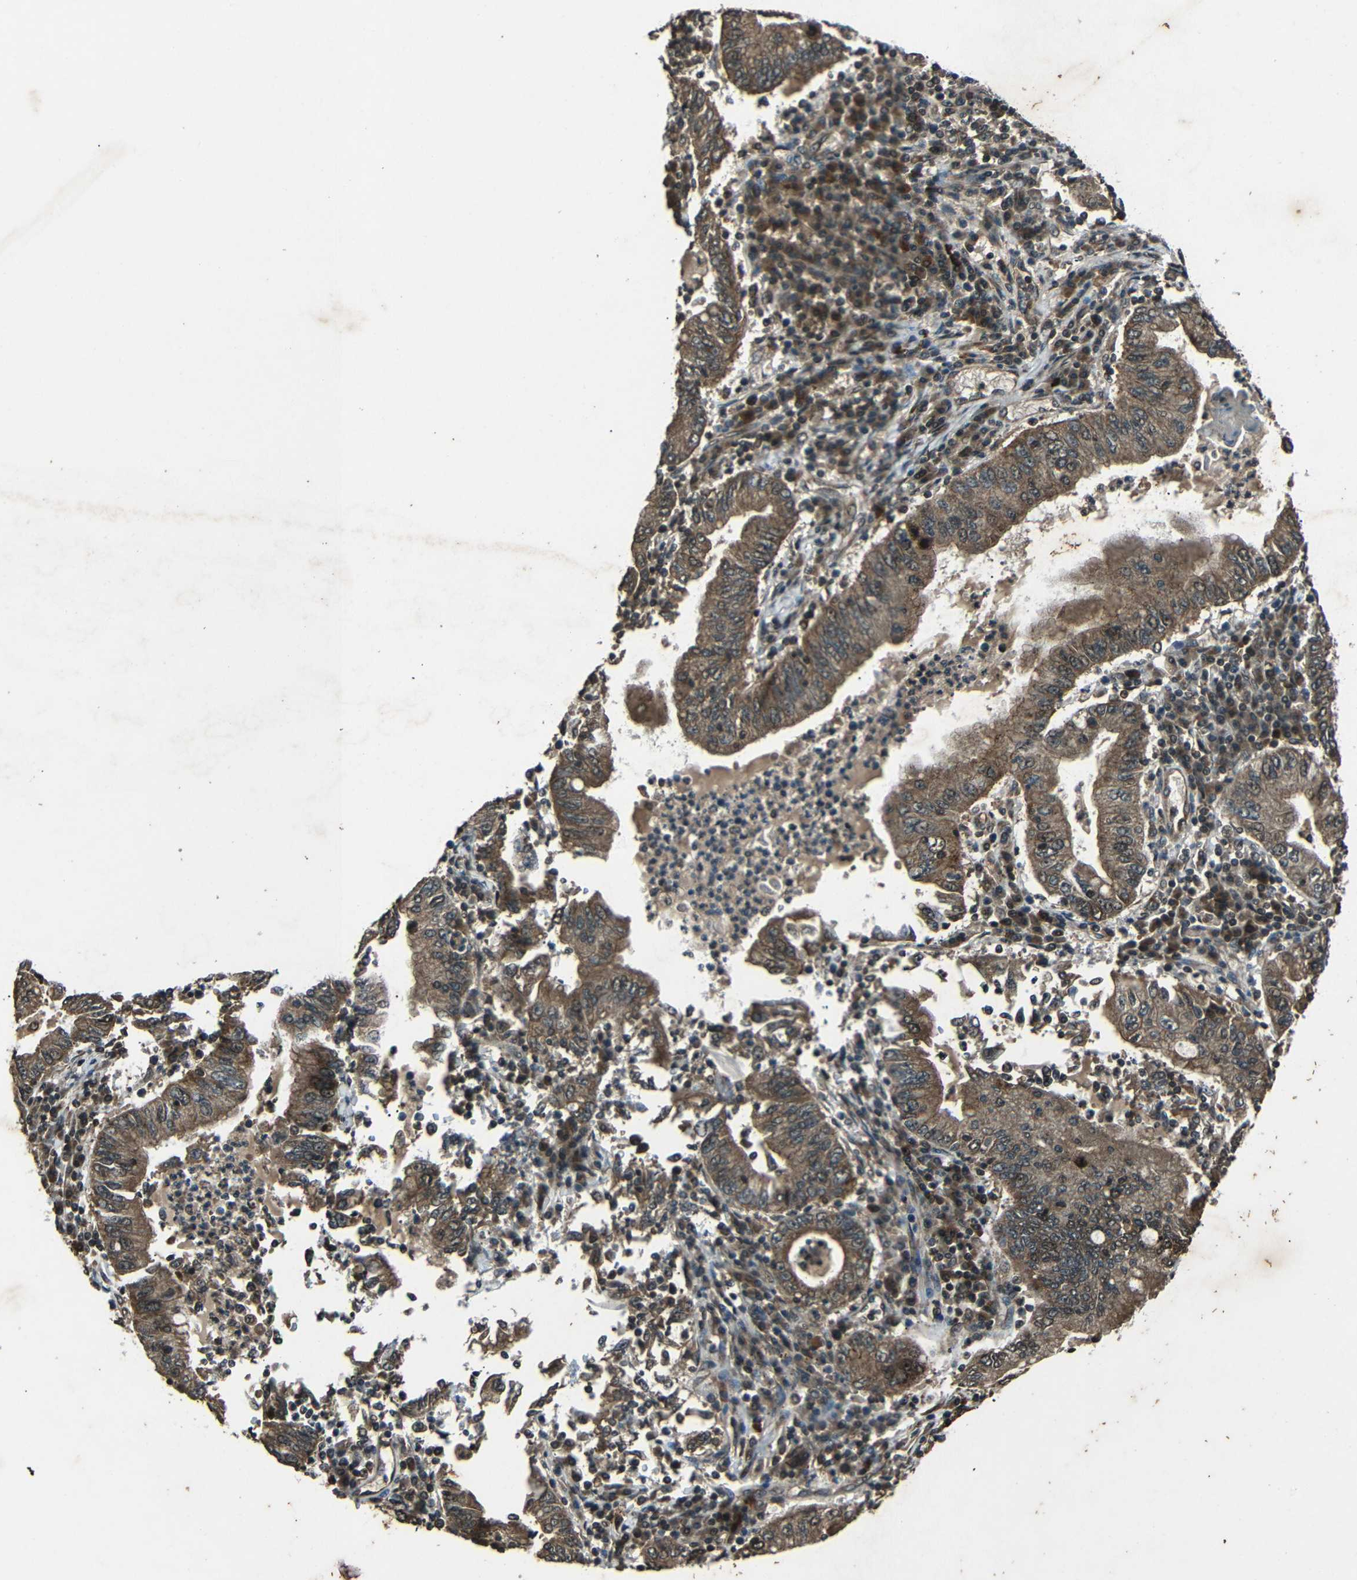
{"staining": {"intensity": "moderate", "quantity": ">75%", "location": "cytoplasmic/membranous,nuclear"}, "tissue": "stomach cancer", "cell_type": "Tumor cells", "image_type": "cancer", "snomed": [{"axis": "morphology", "description": "Normal tissue, NOS"}, {"axis": "morphology", "description": "Adenocarcinoma, NOS"}, {"axis": "topography", "description": "Esophagus"}, {"axis": "topography", "description": "Stomach, upper"}, {"axis": "topography", "description": "Peripheral nerve tissue"}], "caption": "A brown stain labels moderate cytoplasmic/membranous and nuclear positivity of a protein in human adenocarcinoma (stomach) tumor cells. Using DAB (brown) and hematoxylin (blue) stains, captured at high magnification using brightfield microscopy.", "gene": "PLK2", "patient": {"sex": "male", "age": 62}}